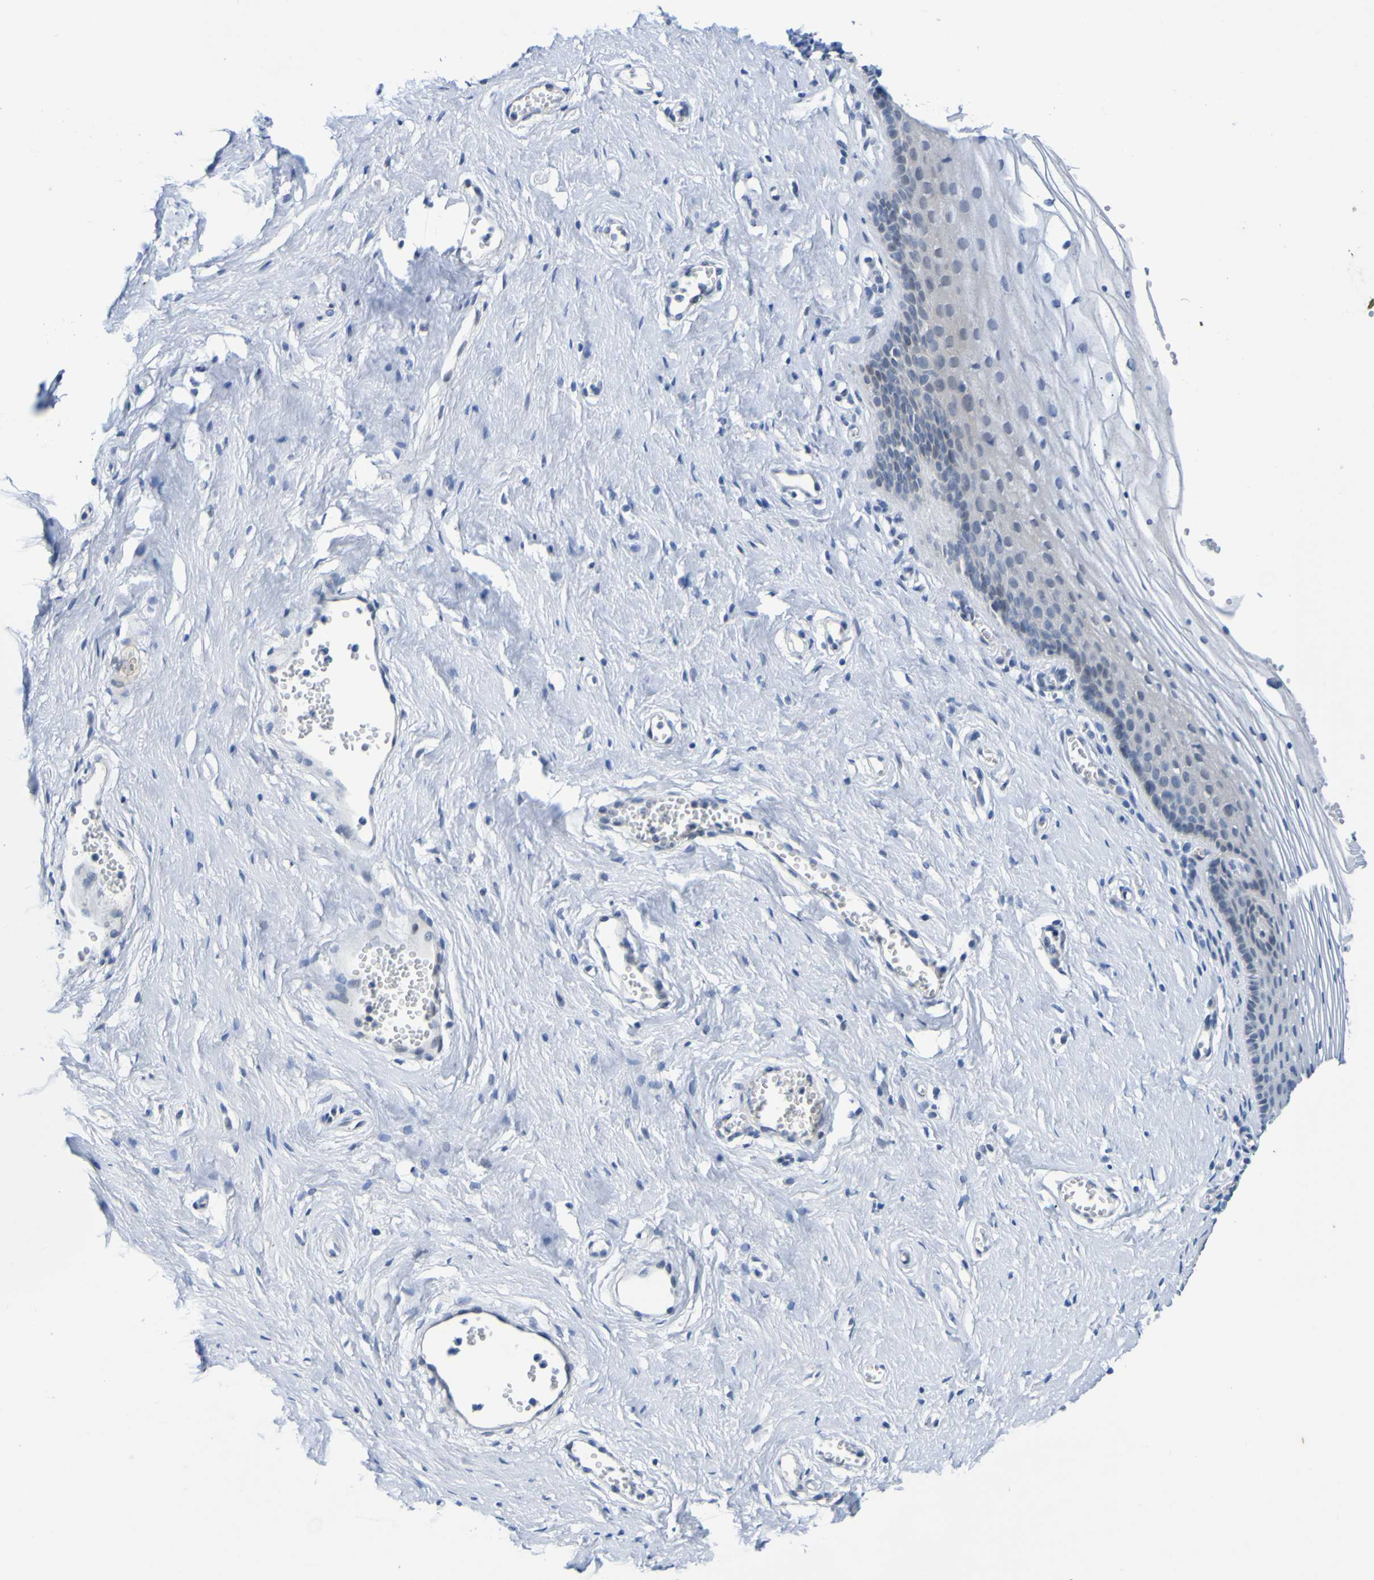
{"staining": {"intensity": "negative", "quantity": "none", "location": "none"}, "tissue": "vagina", "cell_type": "Squamous epithelial cells", "image_type": "normal", "snomed": [{"axis": "morphology", "description": "Normal tissue, NOS"}, {"axis": "topography", "description": "Vagina"}], "caption": "High power microscopy image of an immunohistochemistry (IHC) image of unremarkable vagina, revealing no significant expression in squamous epithelial cells.", "gene": "VMA21", "patient": {"sex": "female", "age": 32}}